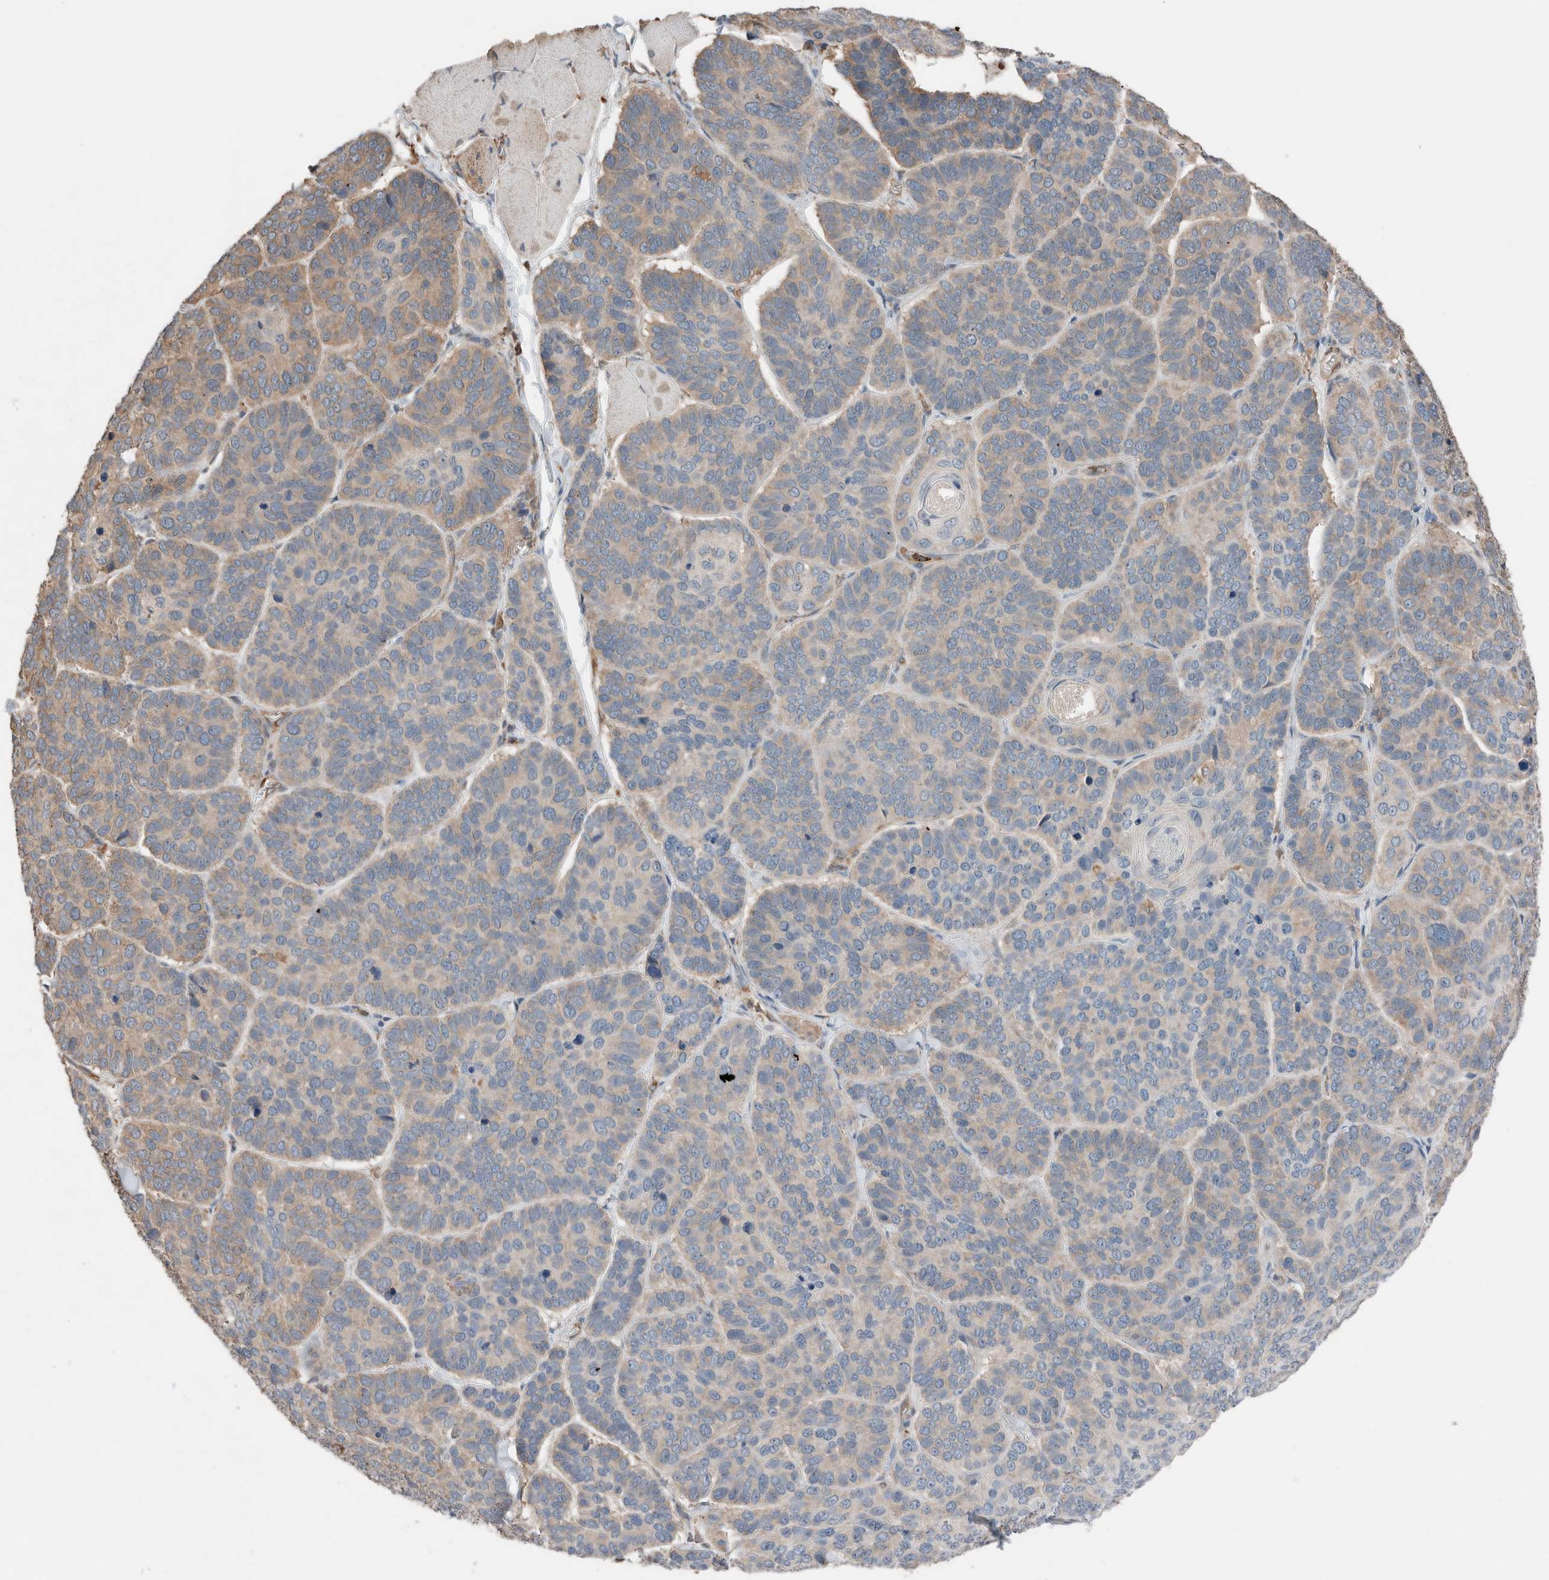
{"staining": {"intensity": "weak", "quantity": "25%-75%", "location": "cytoplasmic/membranous"}, "tissue": "skin cancer", "cell_type": "Tumor cells", "image_type": "cancer", "snomed": [{"axis": "morphology", "description": "Basal cell carcinoma"}, {"axis": "topography", "description": "Skin"}], "caption": "Protein expression analysis of skin basal cell carcinoma shows weak cytoplasmic/membranous staining in about 25%-75% of tumor cells.", "gene": "ERAP2", "patient": {"sex": "male", "age": 62}}